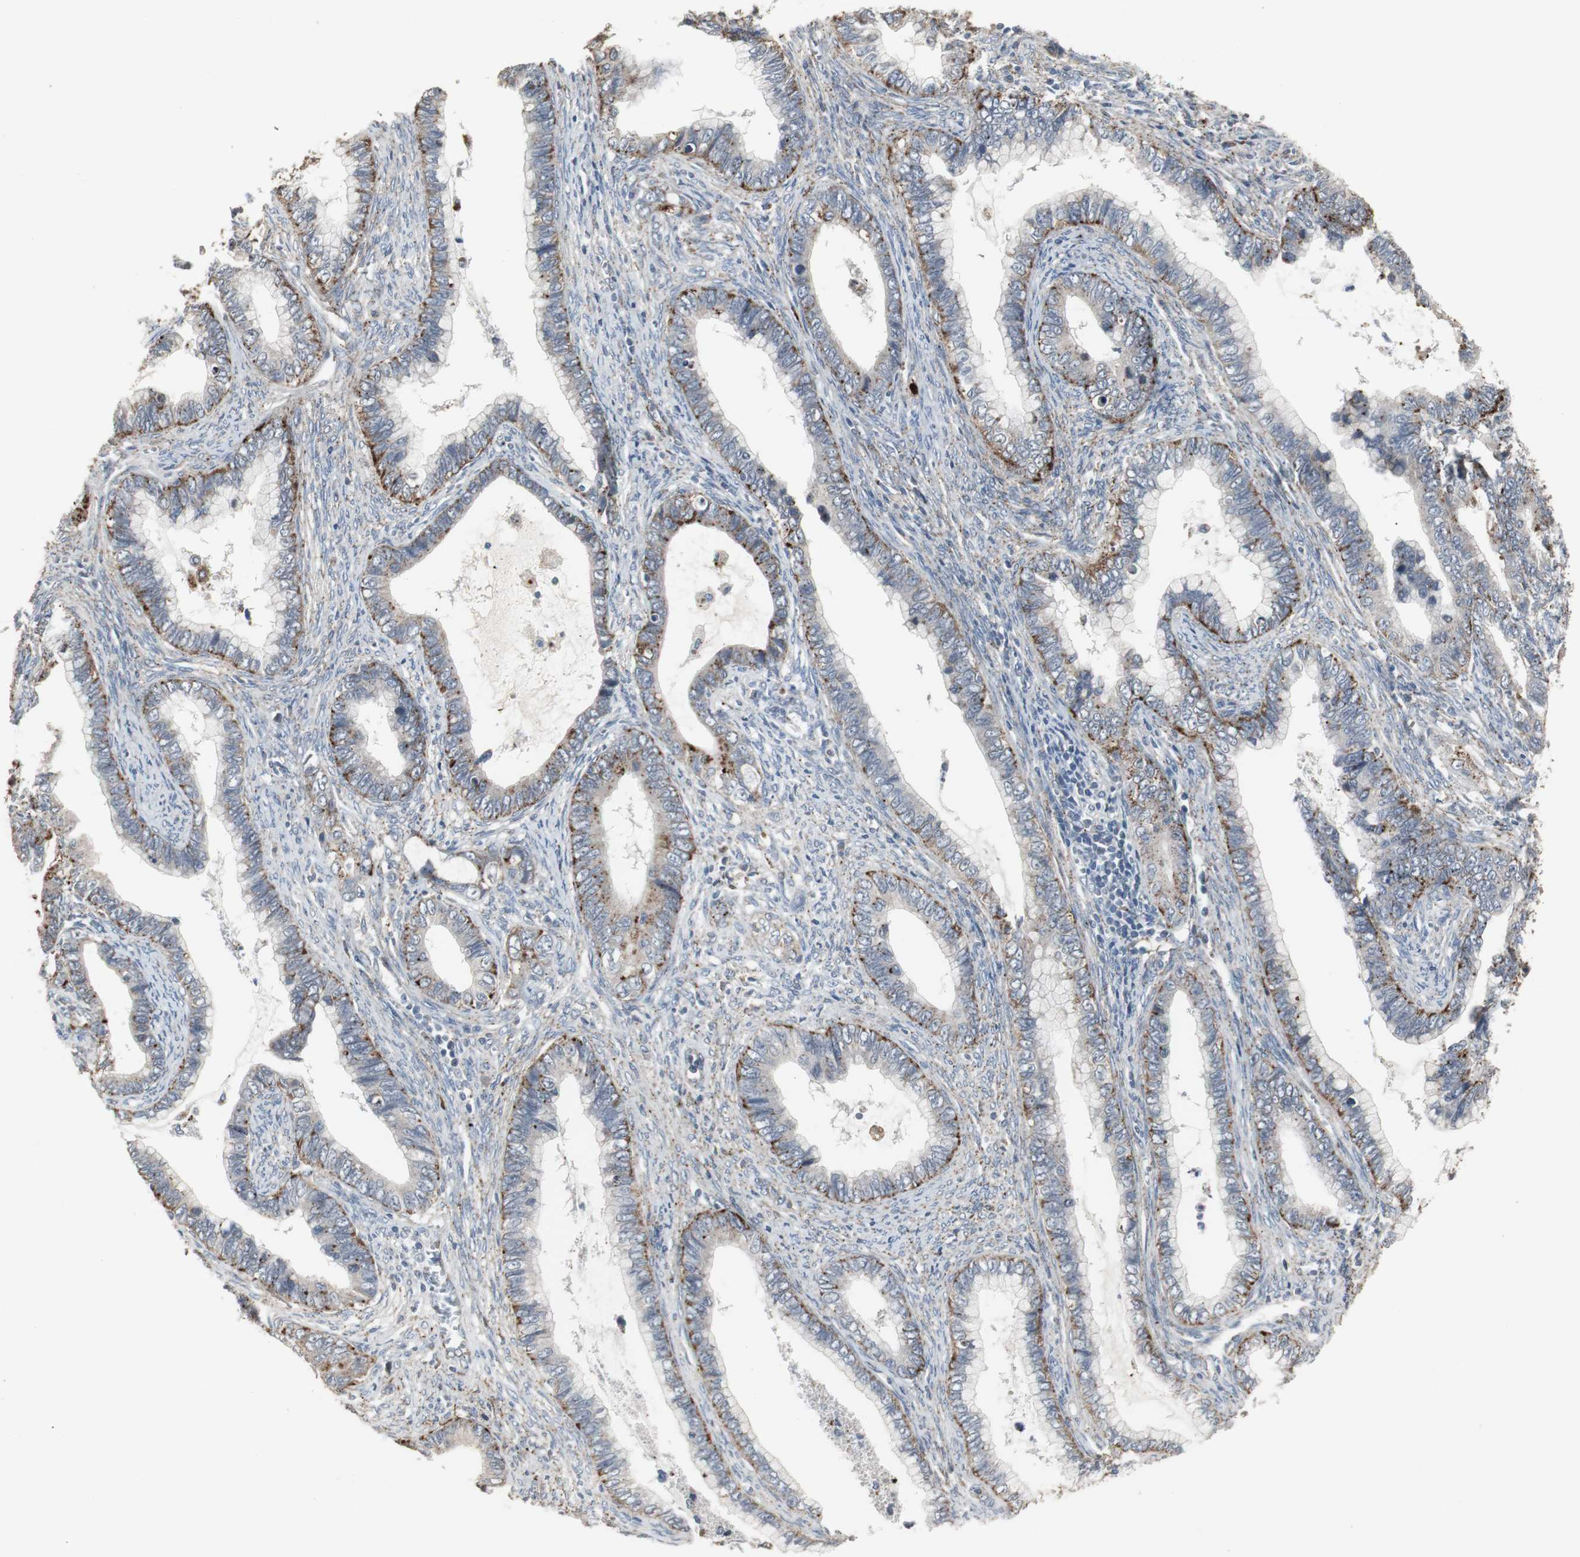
{"staining": {"intensity": "strong", "quantity": ">75%", "location": "cytoplasmic/membranous"}, "tissue": "cervical cancer", "cell_type": "Tumor cells", "image_type": "cancer", "snomed": [{"axis": "morphology", "description": "Adenocarcinoma, NOS"}, {"axis": "topography", "description": "Cervix"}], "caption": "Immunohistochemistry (IHC) micrograph of neoplastic tissue: human cervical adenocarcinoma stained using immunohistochemistry reveals high levels of strong protein expression localized specifically in the cytoplasmic/membranous of tumor cells, appearing as a cytoplasmic/membranous brown color.", "gene": "GBA1", "patient": {"sex": "female", "age": 44}}